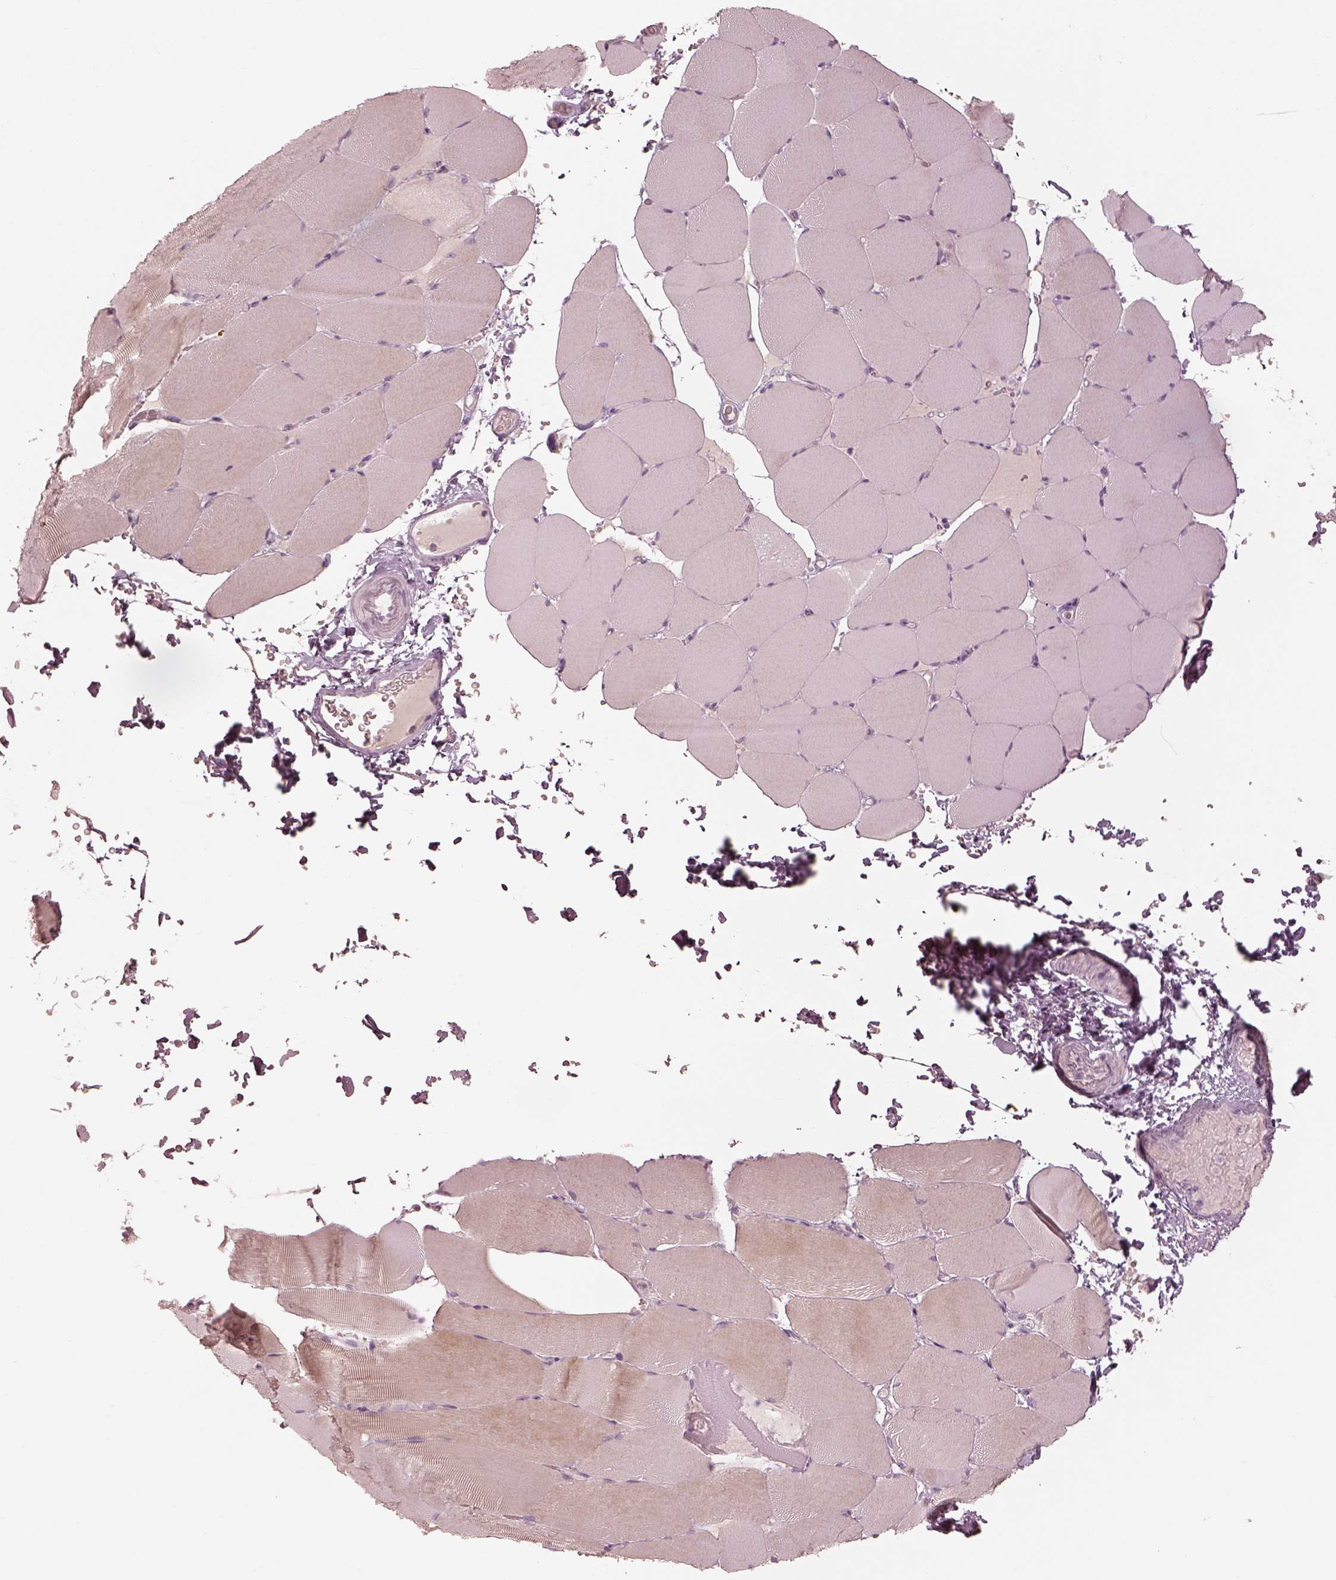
{"staining": {"intensity": "negative", "quantity": "none", "location": "none"}, "tissue": "skeletal muscle", "cell_type": "Myocytes", "image_type": "normal", "snomed": [{"axis": "morphology", "description": "Normal tissue, NOS"}, {"axis": "topography", "description": "Skeletal muscle"}], "caption": "Myocytes are negative for protein expression in normal human skeletal muscle. (DAB (3,3'-diaminobenzidine) immunohistochemistry (IHC) with hematoxylin counter stain).", "gene": "SPATA6L", "patient": {"sex": "female", "age": 37}}